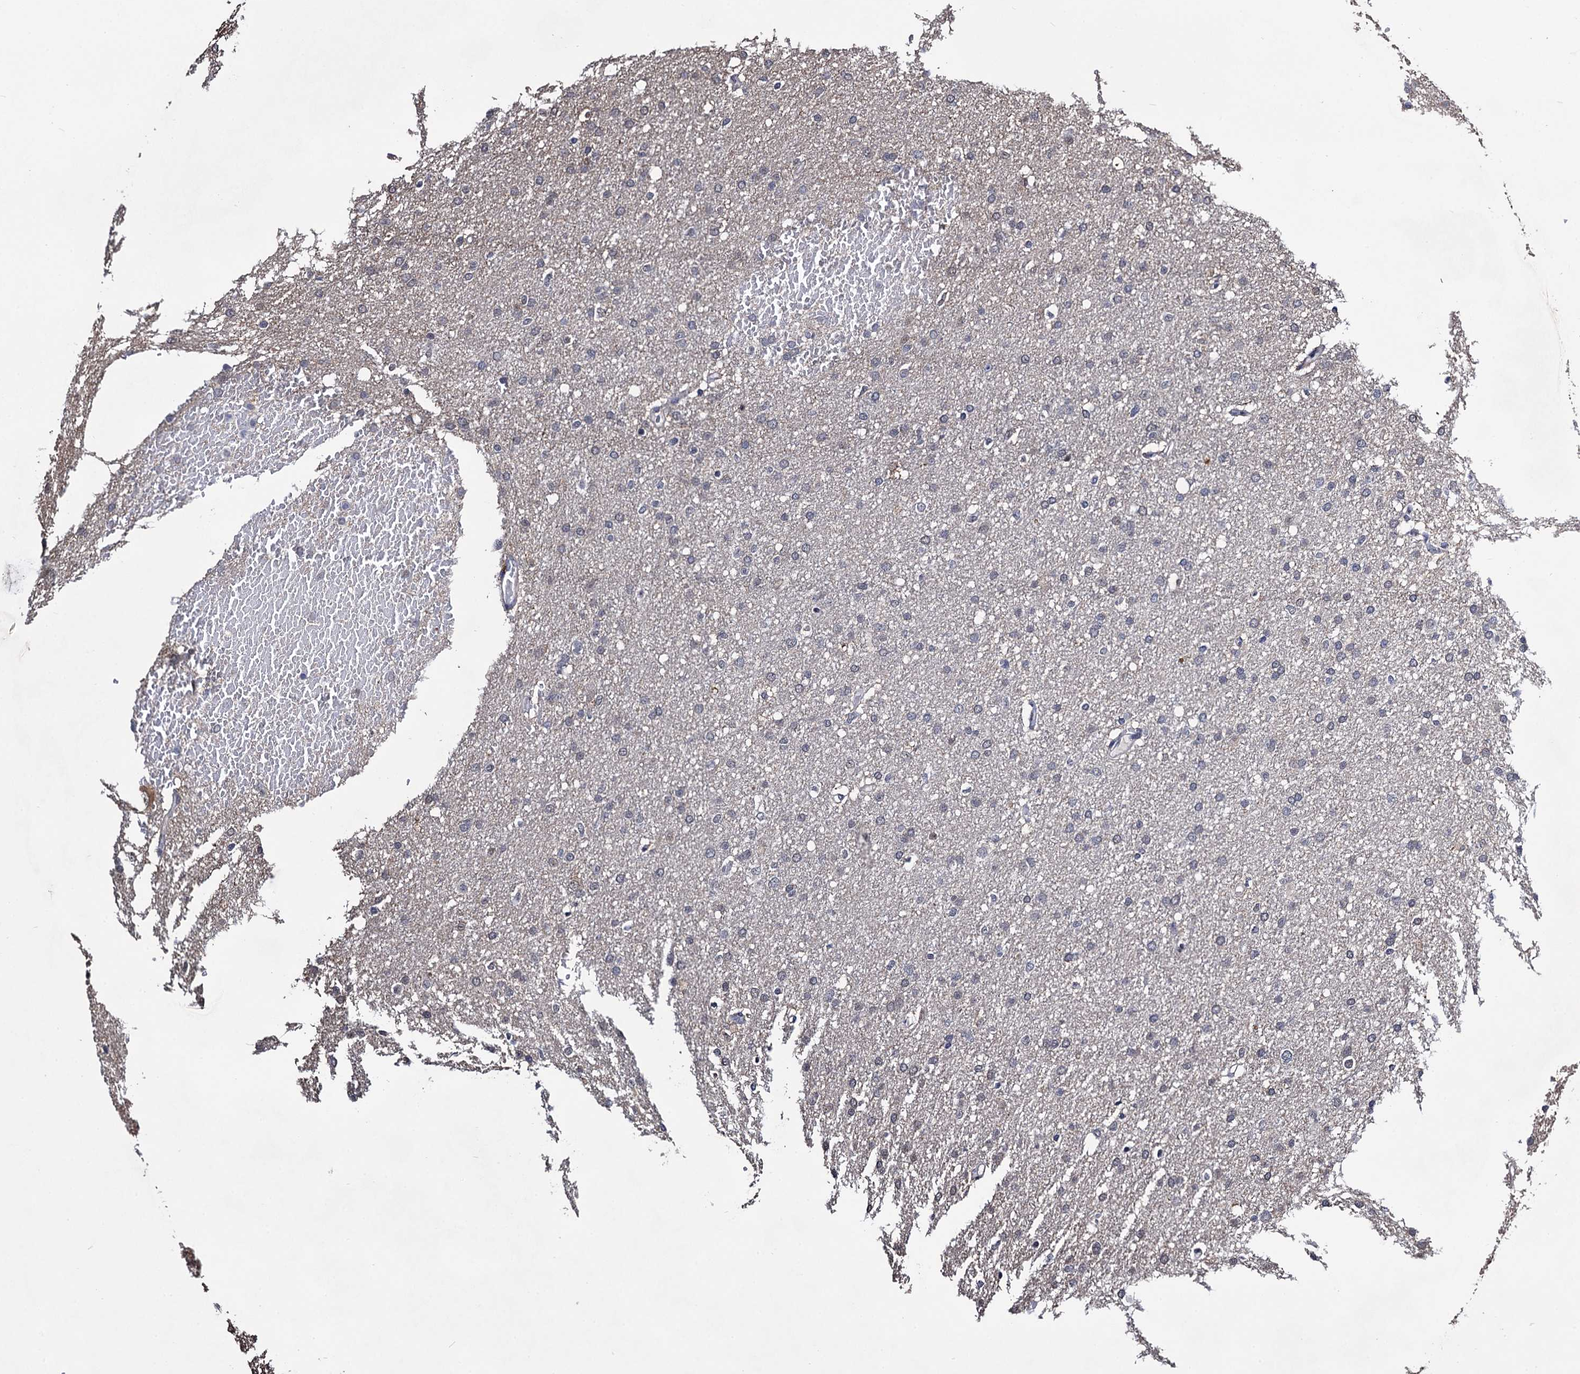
{"staining": {"intensity": "negative", "quantity": "none", "location": "none"}, "tissue": "glioma", "cell_type": "Tumor cells", "image_type": "cancer", "snomed": [{"axis": "morphology", "description": "Glioma, malignant, High grade"}, {"axis": "topography", "description": "Cerebral cortex"}], "caption": "Glioma was stained to show a protein in brown. There is no significant expression in tumor cells.", "gene": "FAM222A", "patient": {"sex": "female", "age": 36}}